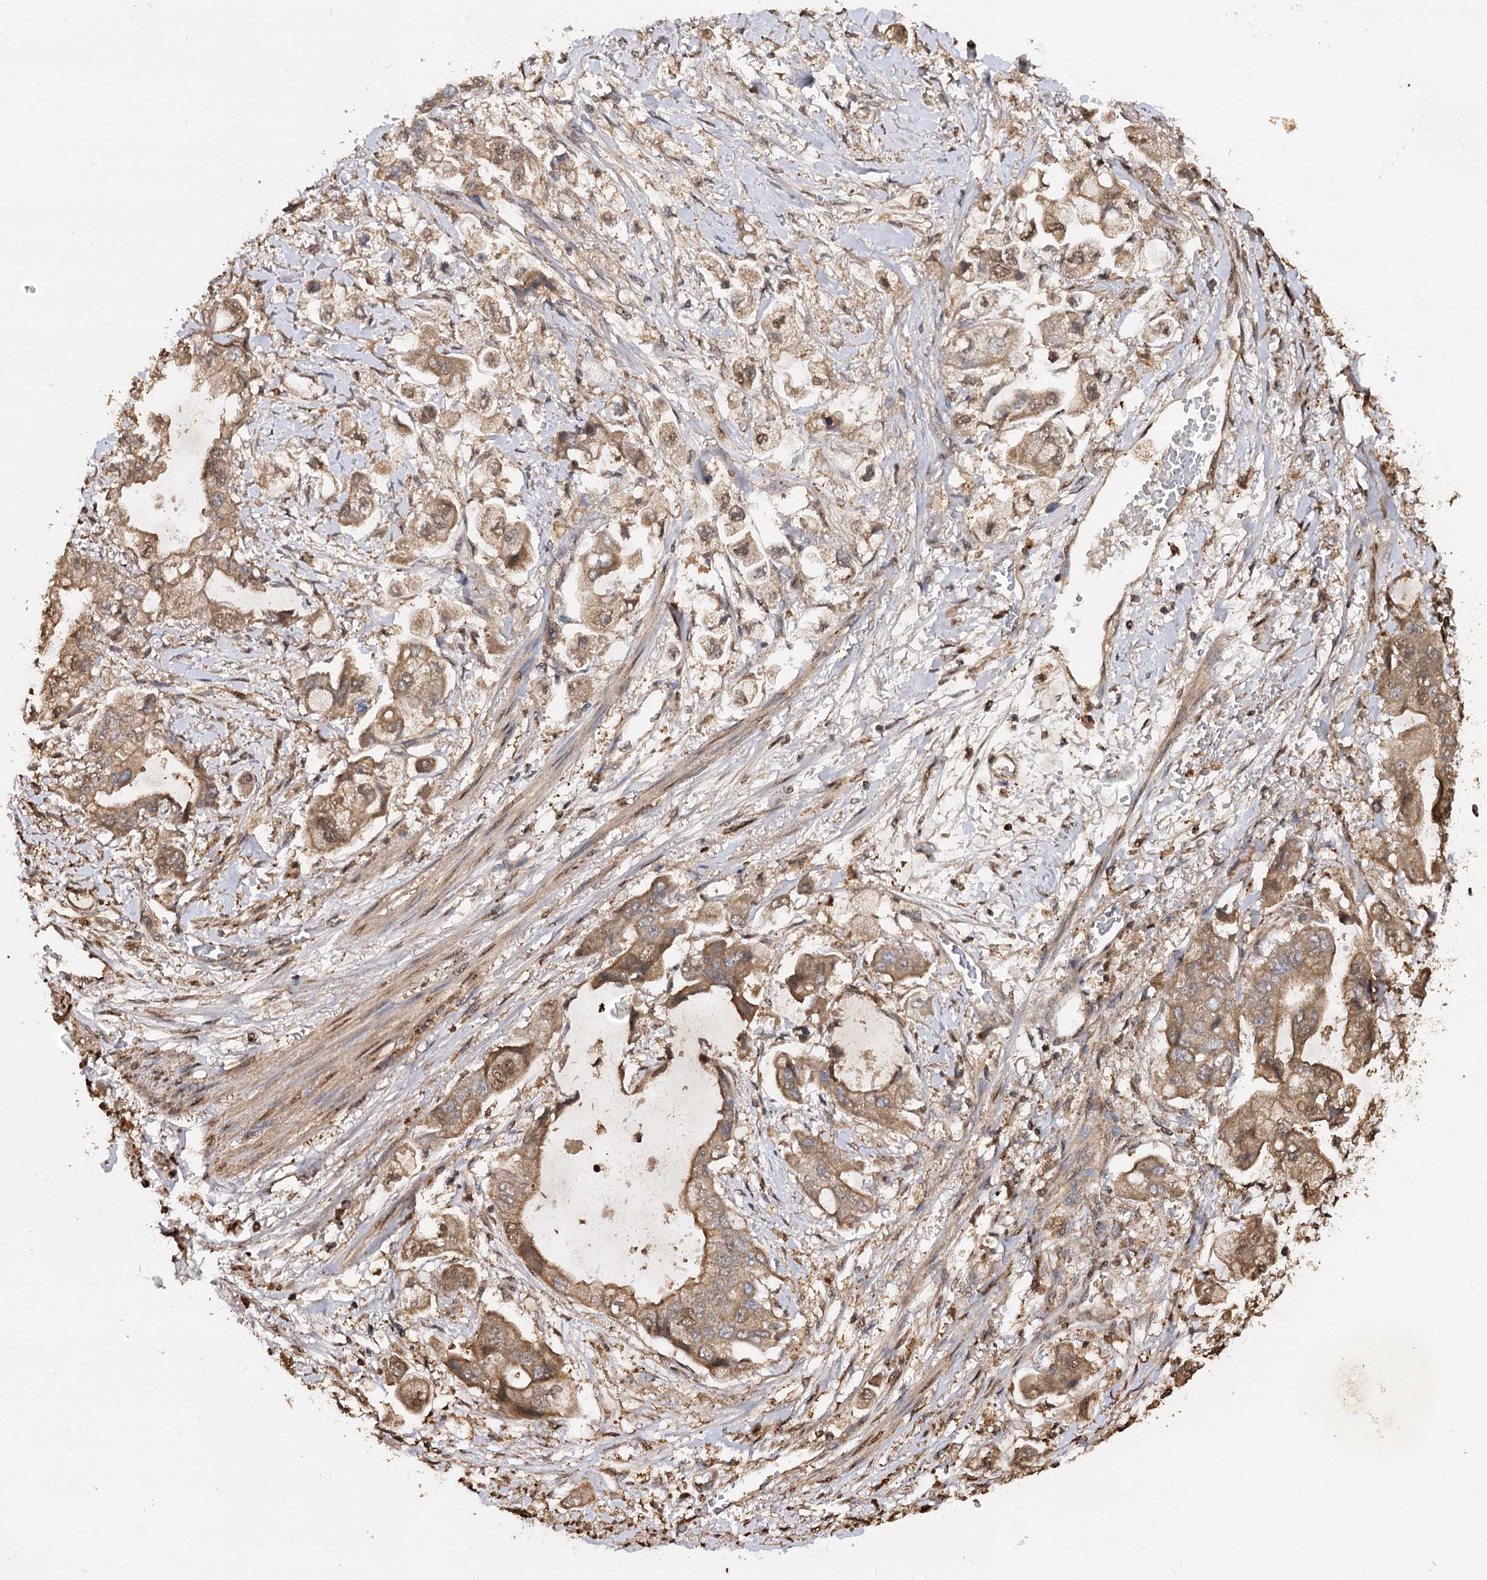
{"staining": {"intensity": "moderate", "quantity": ">75%", "location": "cytoplasmic/membranous"}, "tissue": "stomach cancer", "cell_type": "Tumor cells", "image_type": "cancer", "snomed": [{"axis": "morphology", "description": "Adenocarcinoma, NOS"}, {"axis": "topography", "description": "Stomach"}], "caption": "DAB (3,3'-diaminobenzidine) immunohistochemical staining of adenocarcinoma (stomach) exhibits moderate cytoplasmic/membranous protein staining in approximately >75% of tumor cells. (brown staining indicates protein expression, while blue staining denotes nuclei).", "gene": "ARL13A", "patient": {"sex": "male", "age": 62}}